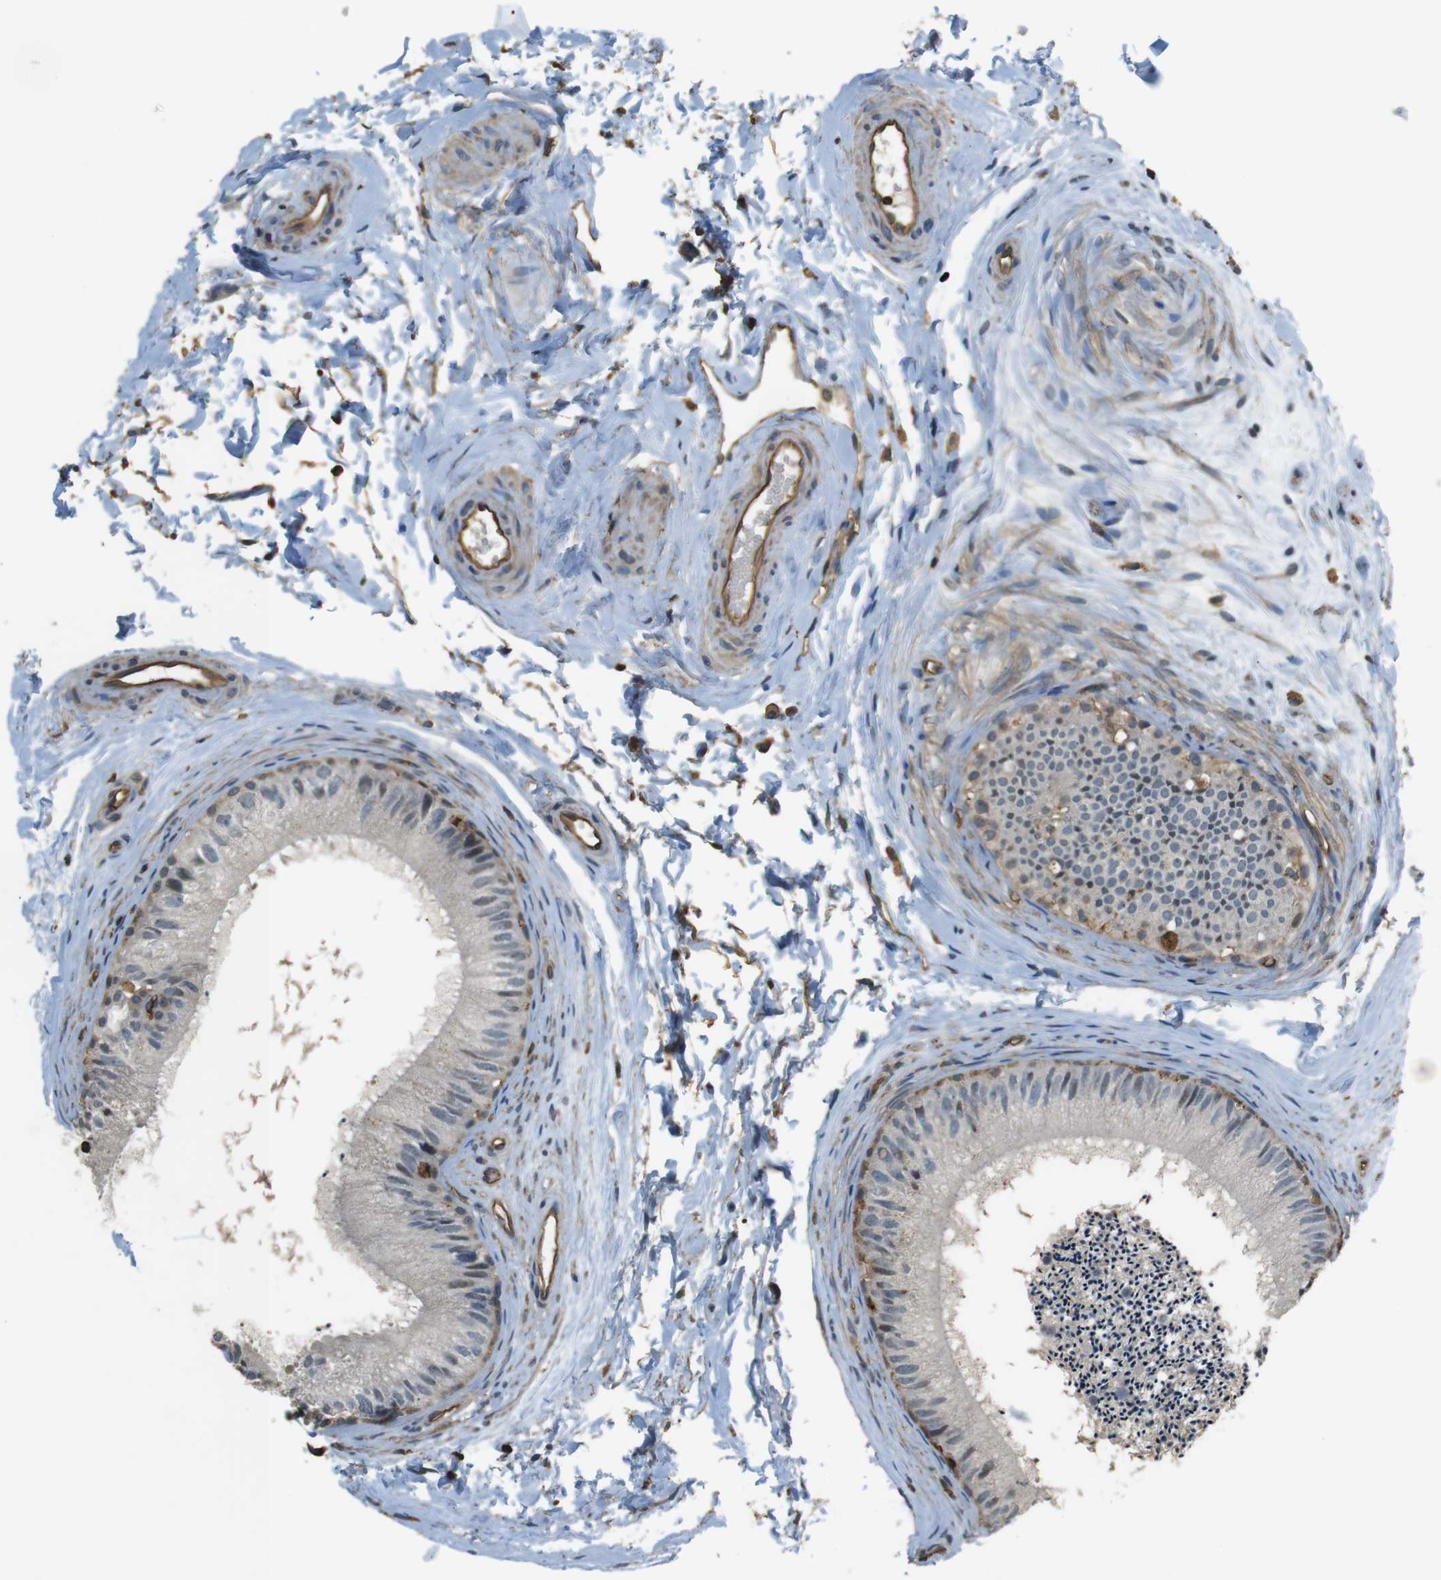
{"staining": {"intensity": "moderate", "quantity": "25%-75%", "location": "cytoplasmic/membranous"}, "tissue": "epididymis", "cell_type": "Glandular cells", "image_type": "normal", "snomed": [{"axis": "morphology", "description": "Normal tissue, NOS"}, {"axis": "topography", "description": "Epididymis"}], "caption": "DAB immunohistochemical staining of benign human epididymis shows moderate cytoplasmic/membranous protein staining in about 25%-75% of glandular cells. The staining is performed using DAB brown chromogen to label protein expression. The nuclei are counter-stained blue using hematoxylin.", "gene": "FCAR", "patient": {"sex": "male", "age": 56}}